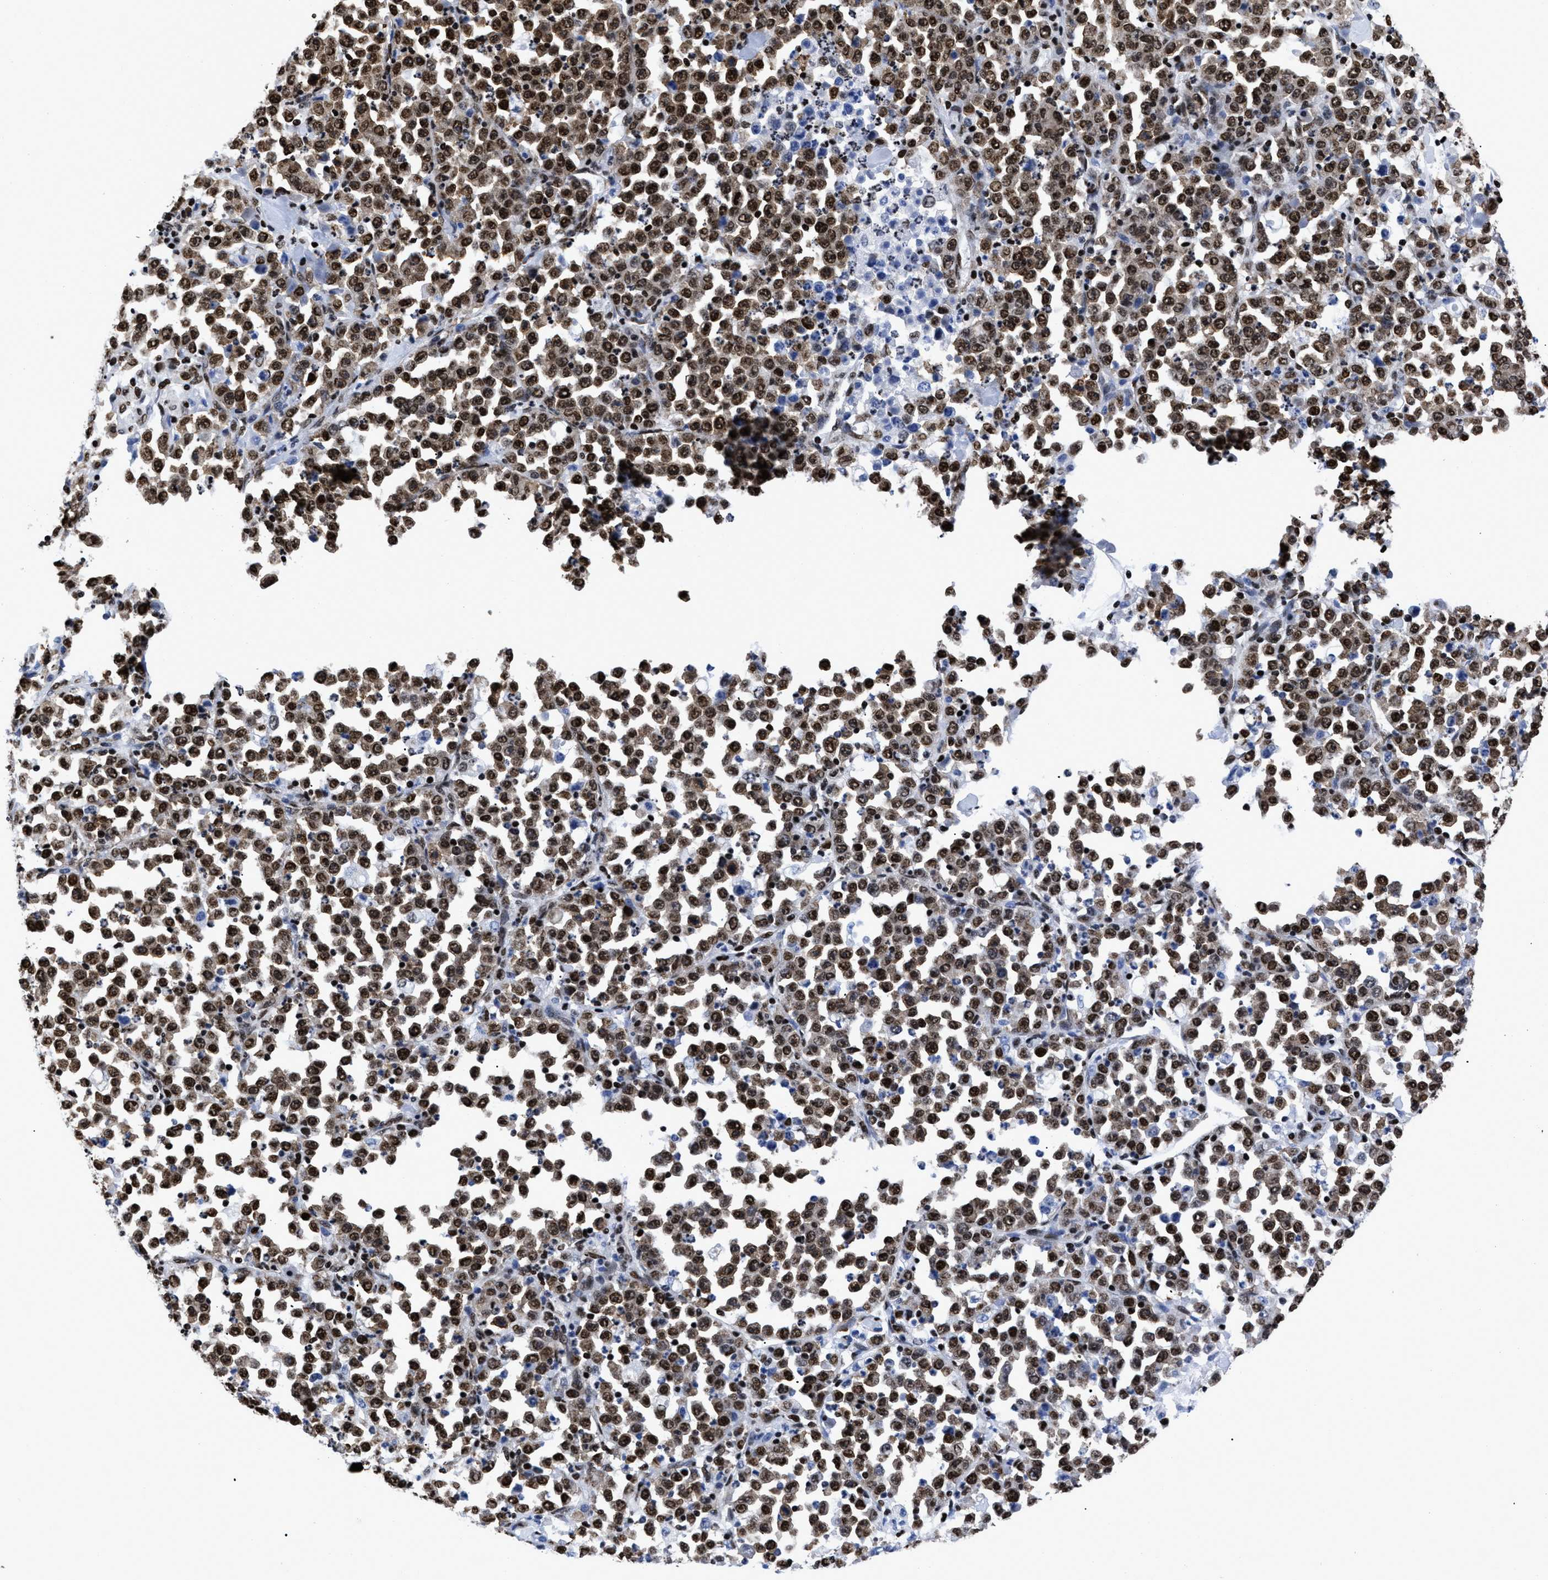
{"staining": {"intensity": "strong", "quantity": ">75%", "location": "nuclear"}, "tissue": "stomach cancer", "cell_type": "Tumor cells", "image_type": "cancer", "snomed": [{"axis": "morphology", "description": "Normal tissue, NOS"}, {"axis": "morphology", "description": "Adenocarcinoma, NOS"}, {"axis": "topography", "description": "Stomach, upper"}, {"axis": "topography", "description": "Stomach"}], "caption": "Stomach cancer (adenocarcinoma) stained for a protein exhibits strong nuclear positivity in tumor cells.", "gene": "CALHM3", "patient": {"sex": "male", "age": 59}}